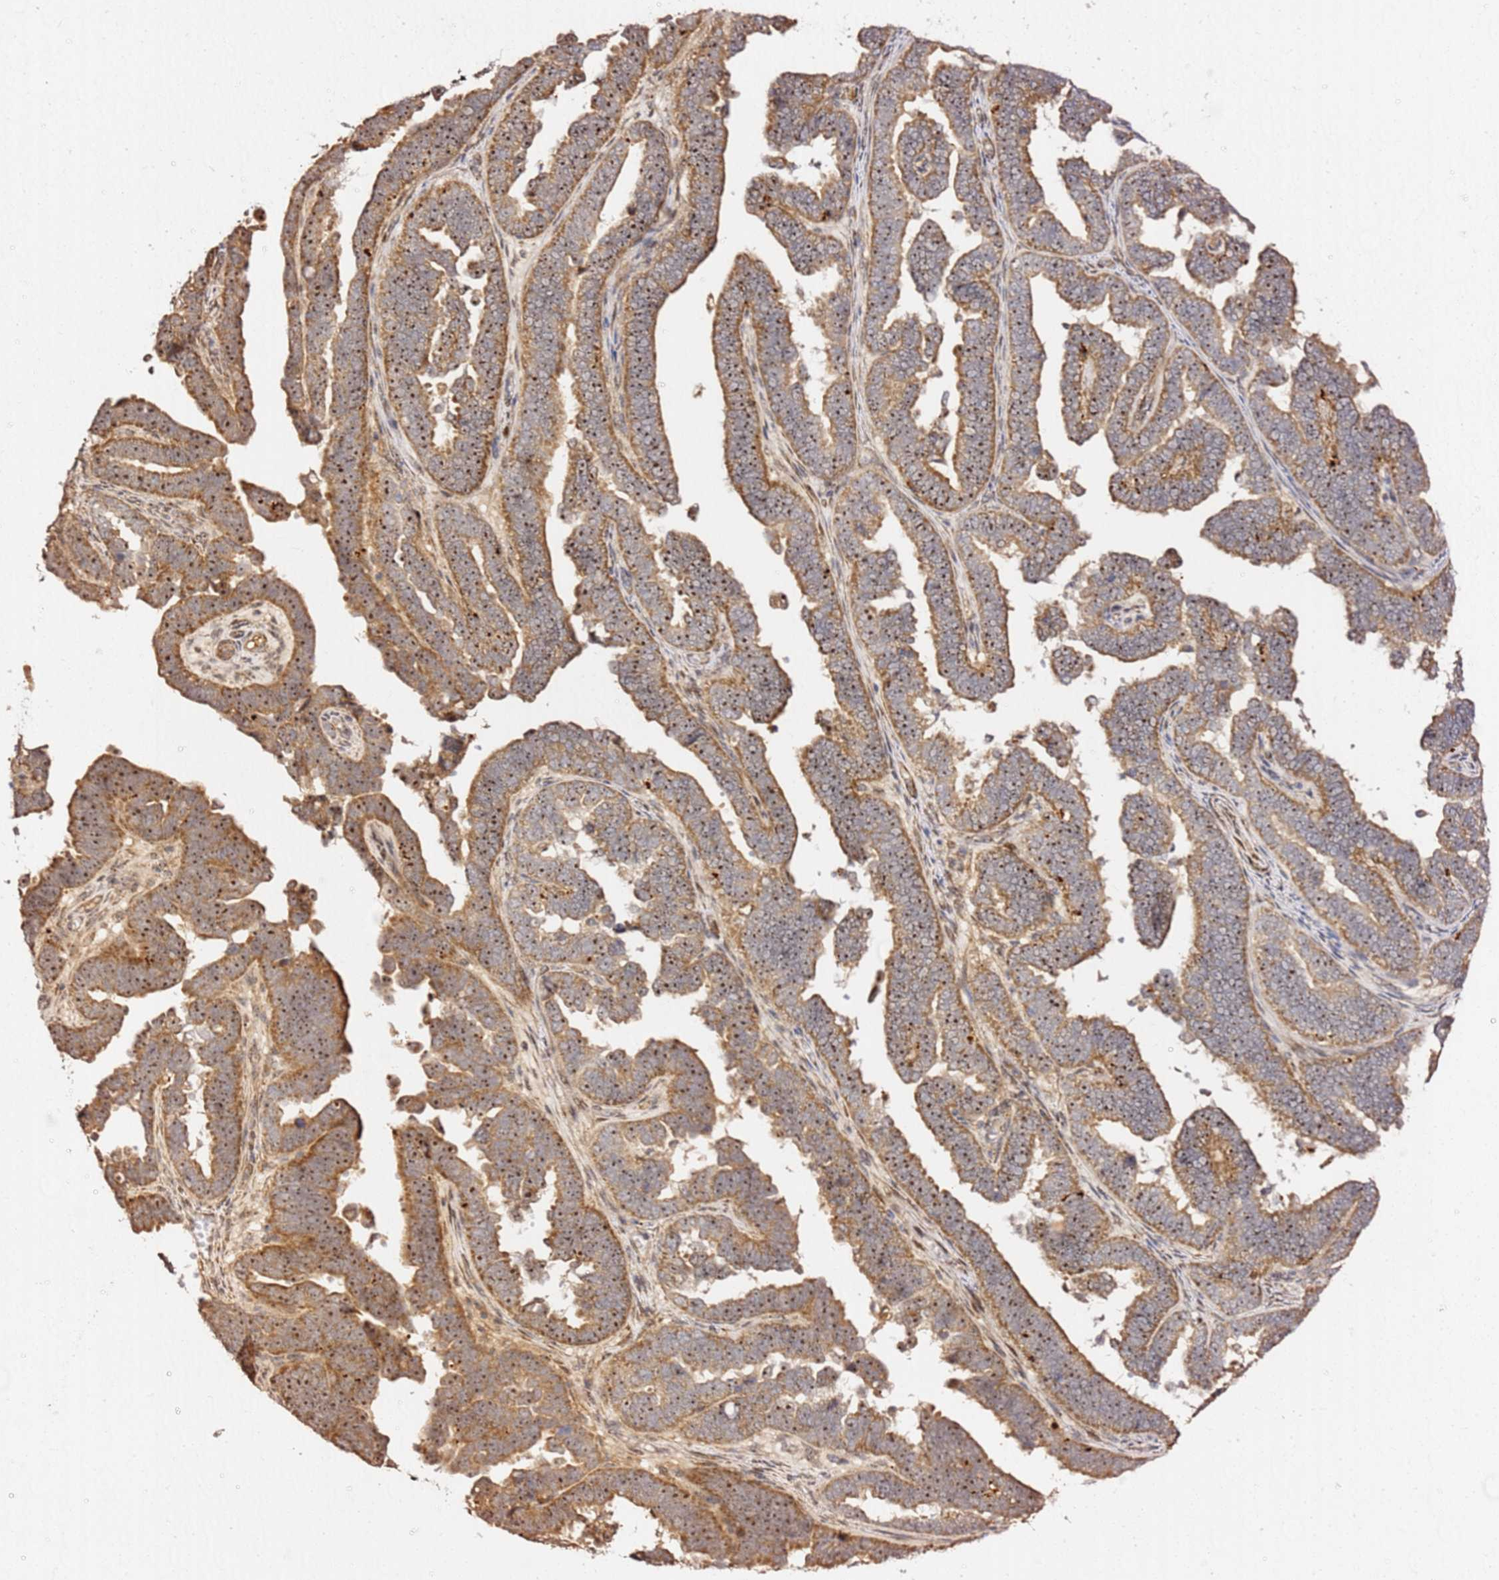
{"staining": {"intensity": "strong", "quantity": ">75%", "location": "cytoplasmic/membranous,nuclear"}, "tissue": "endometrial cancer", "cell_type": "Tumor cells", "image_type": "cancer", "snomed": [{"axis": "morphology", "description": "Adenocarcinoma, NOS"}, {"axis": "topography", "description": "Endometrium"}], "caption": "This is a histology image of immunohistochemistry (IHC) staining of endometrial adenocarcinoma, which shows strong expression in the cytoplasmic/membranous and nuclear of tumor cells.", "gene": "KIF25", "patient": {"sex": "female", "age": 75}}